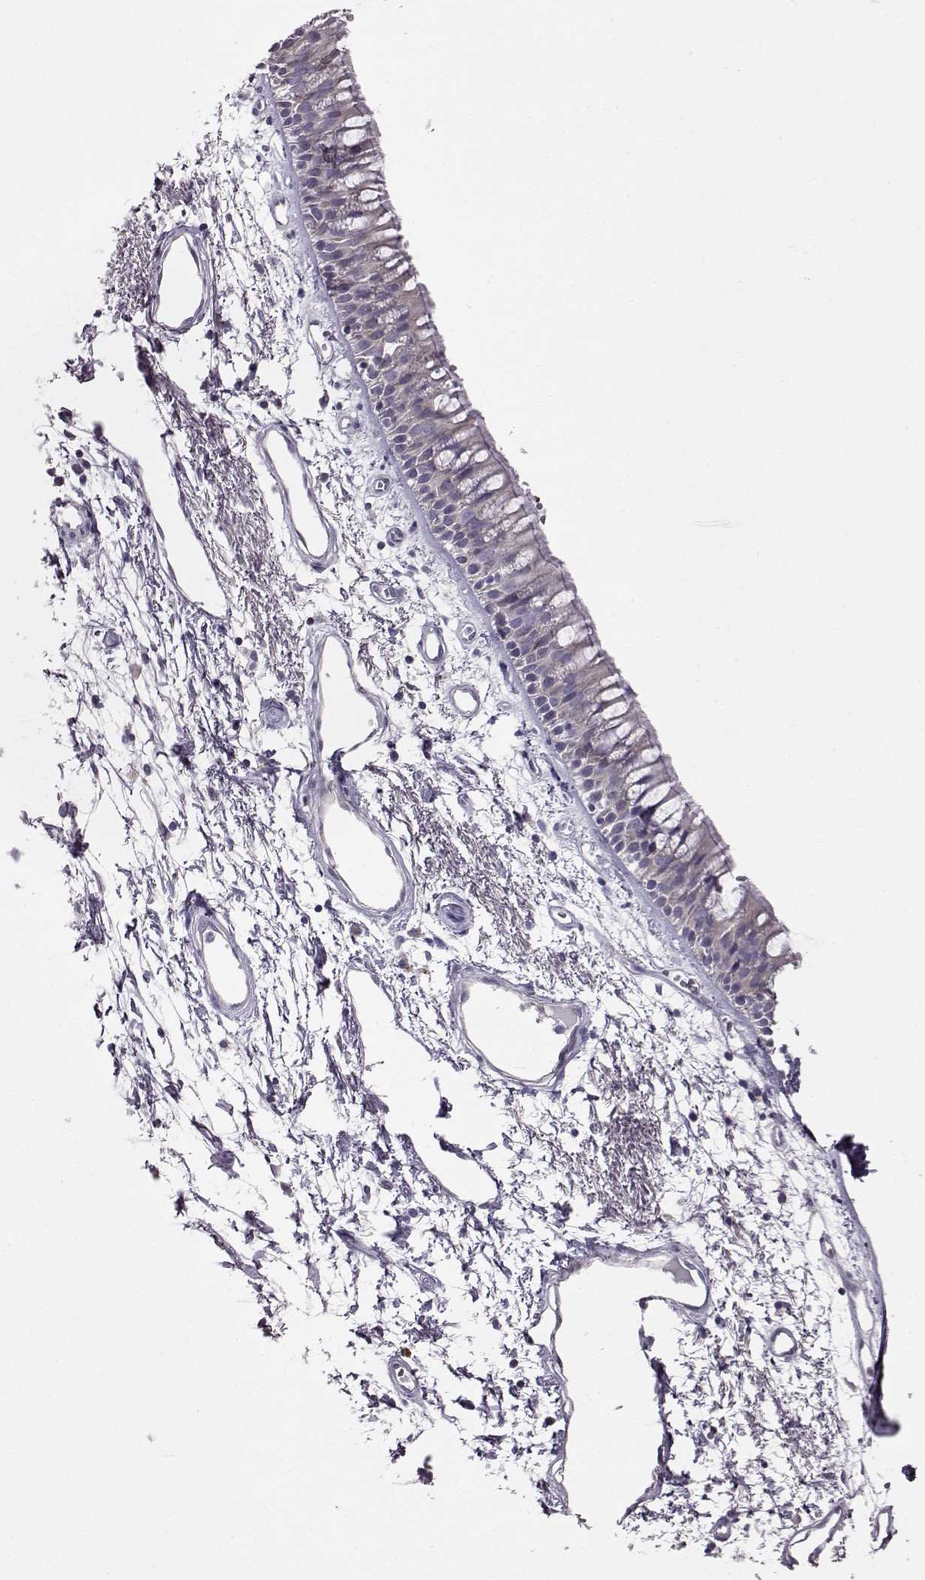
{"staining": {"intensity": "negative", "quantity": "none", "location": "none"}, "tissue": "bronchus", "cell_type": "Respiratory epithelial cells", "image_type": "normal", "snomed": [{"axis": "morphology", "description": "Normal tissue, NOS"}, {"axis": "morphology", "description": "Squamous cell carcinoma, NOS"}, {"axis": "topography", "description": "Cartilage tissue"}, {"axis": "topography", "description": "Bronchus"}, {"axis": "topography", "description": "Lung"}], "caption": "Immunohistochemistry of normal bronchus reveals no expression in respiratory epithelial cells.", "gene": "ADGRG2", "patient": {"sex": "male", "age": 66}}